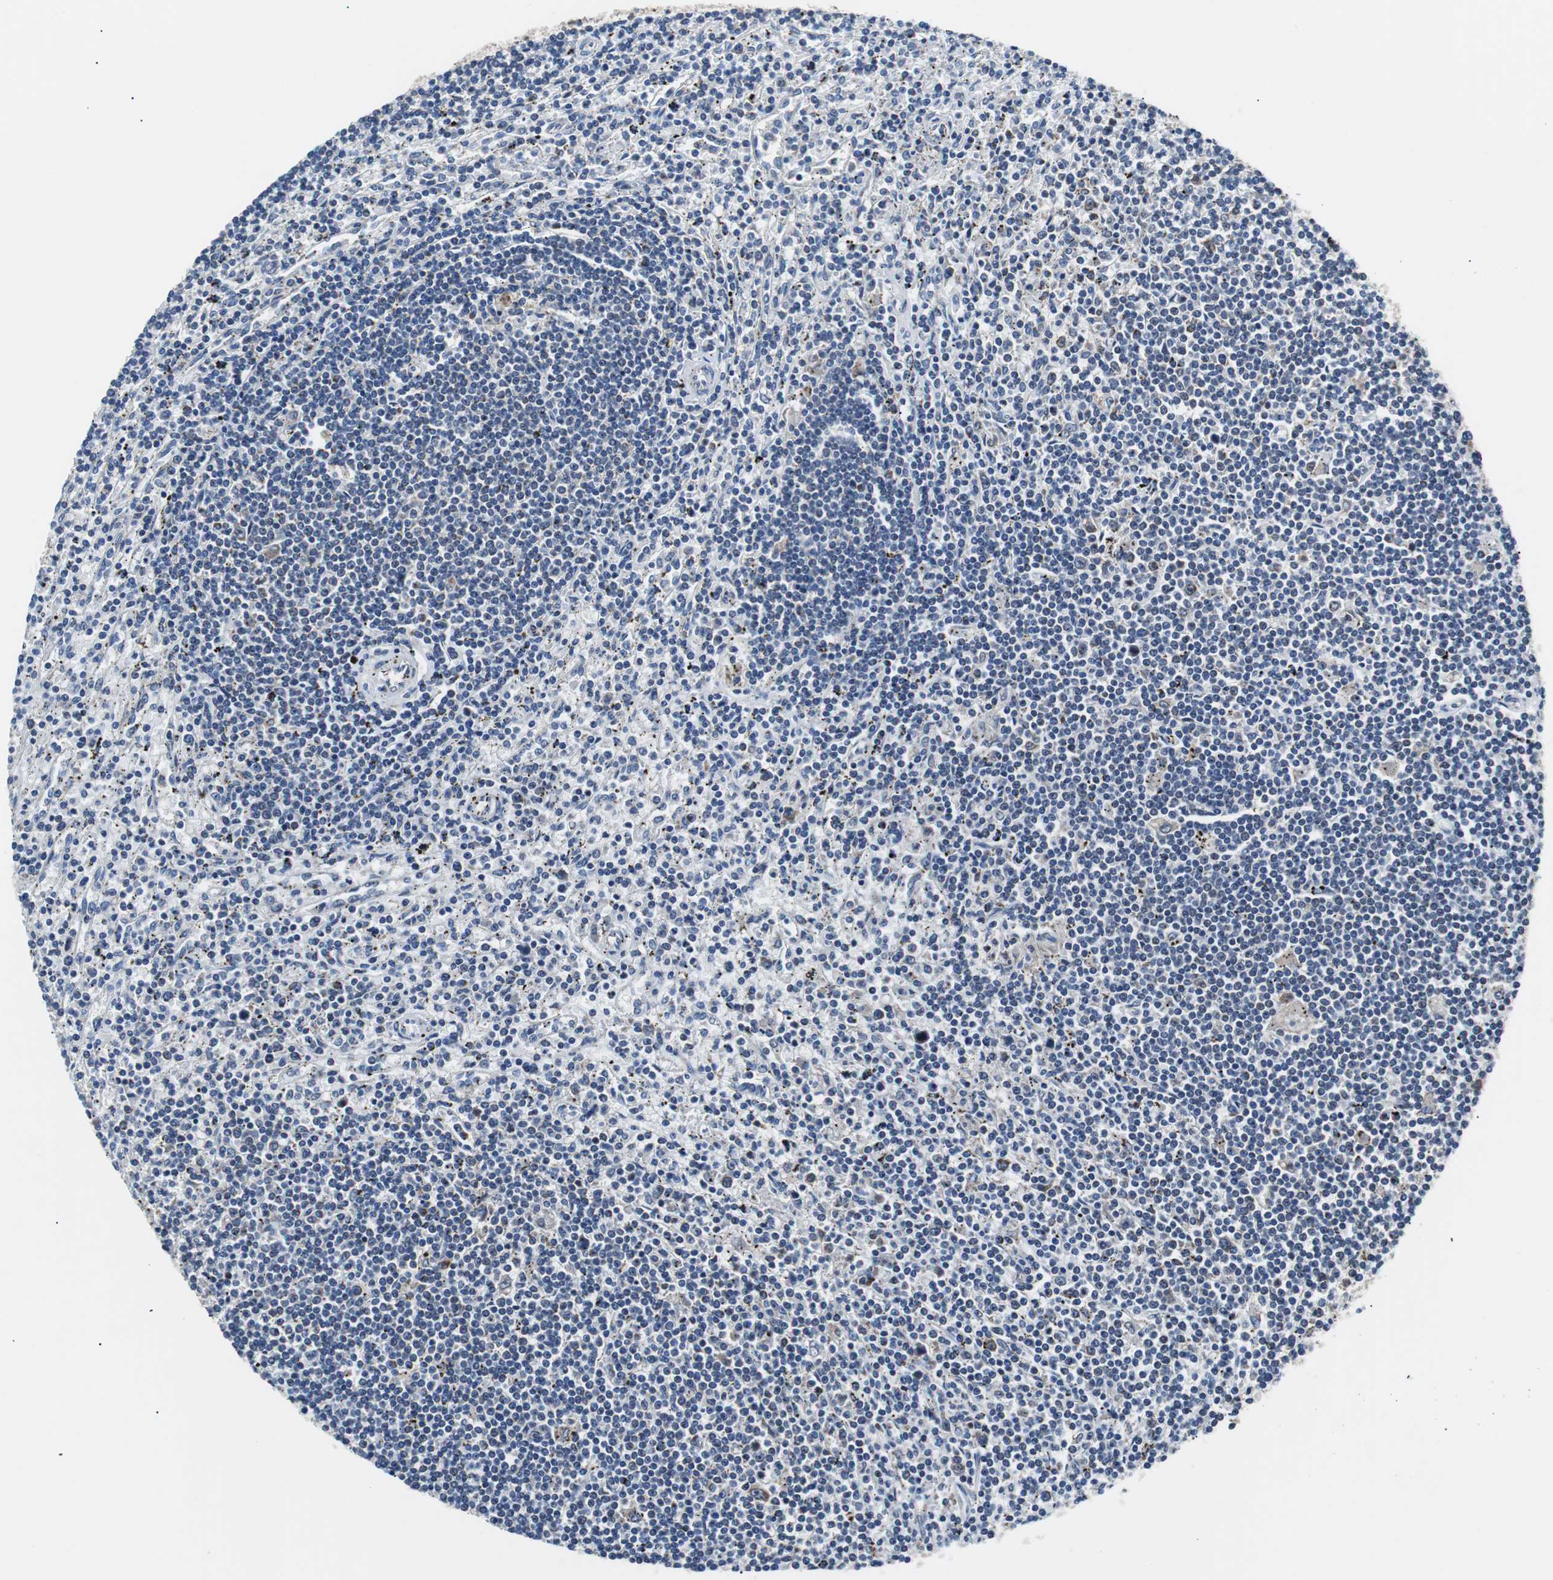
{"staining": {"intensity": "weak", "quantity": "<25%", "location": "cytoplasmic/membranous"}, "tissue": "lymphoma", "cell_type": "Tumor cells", "image_type": "cancer", "snomed": [{"axis": "morphology", "description": "Malignant lymphoma, non-Hodgkin's type, Low grade"}, {"axis": "topography", "description": "Spleen"}], "caption": "There is no significant expression in tumor cells of low-grade malignant lymphoma, non-Hodgkin's type. Nuclei are stained in blue.", "gene": "PITRM1", "patient": {"sex": "male", "age": 76}}